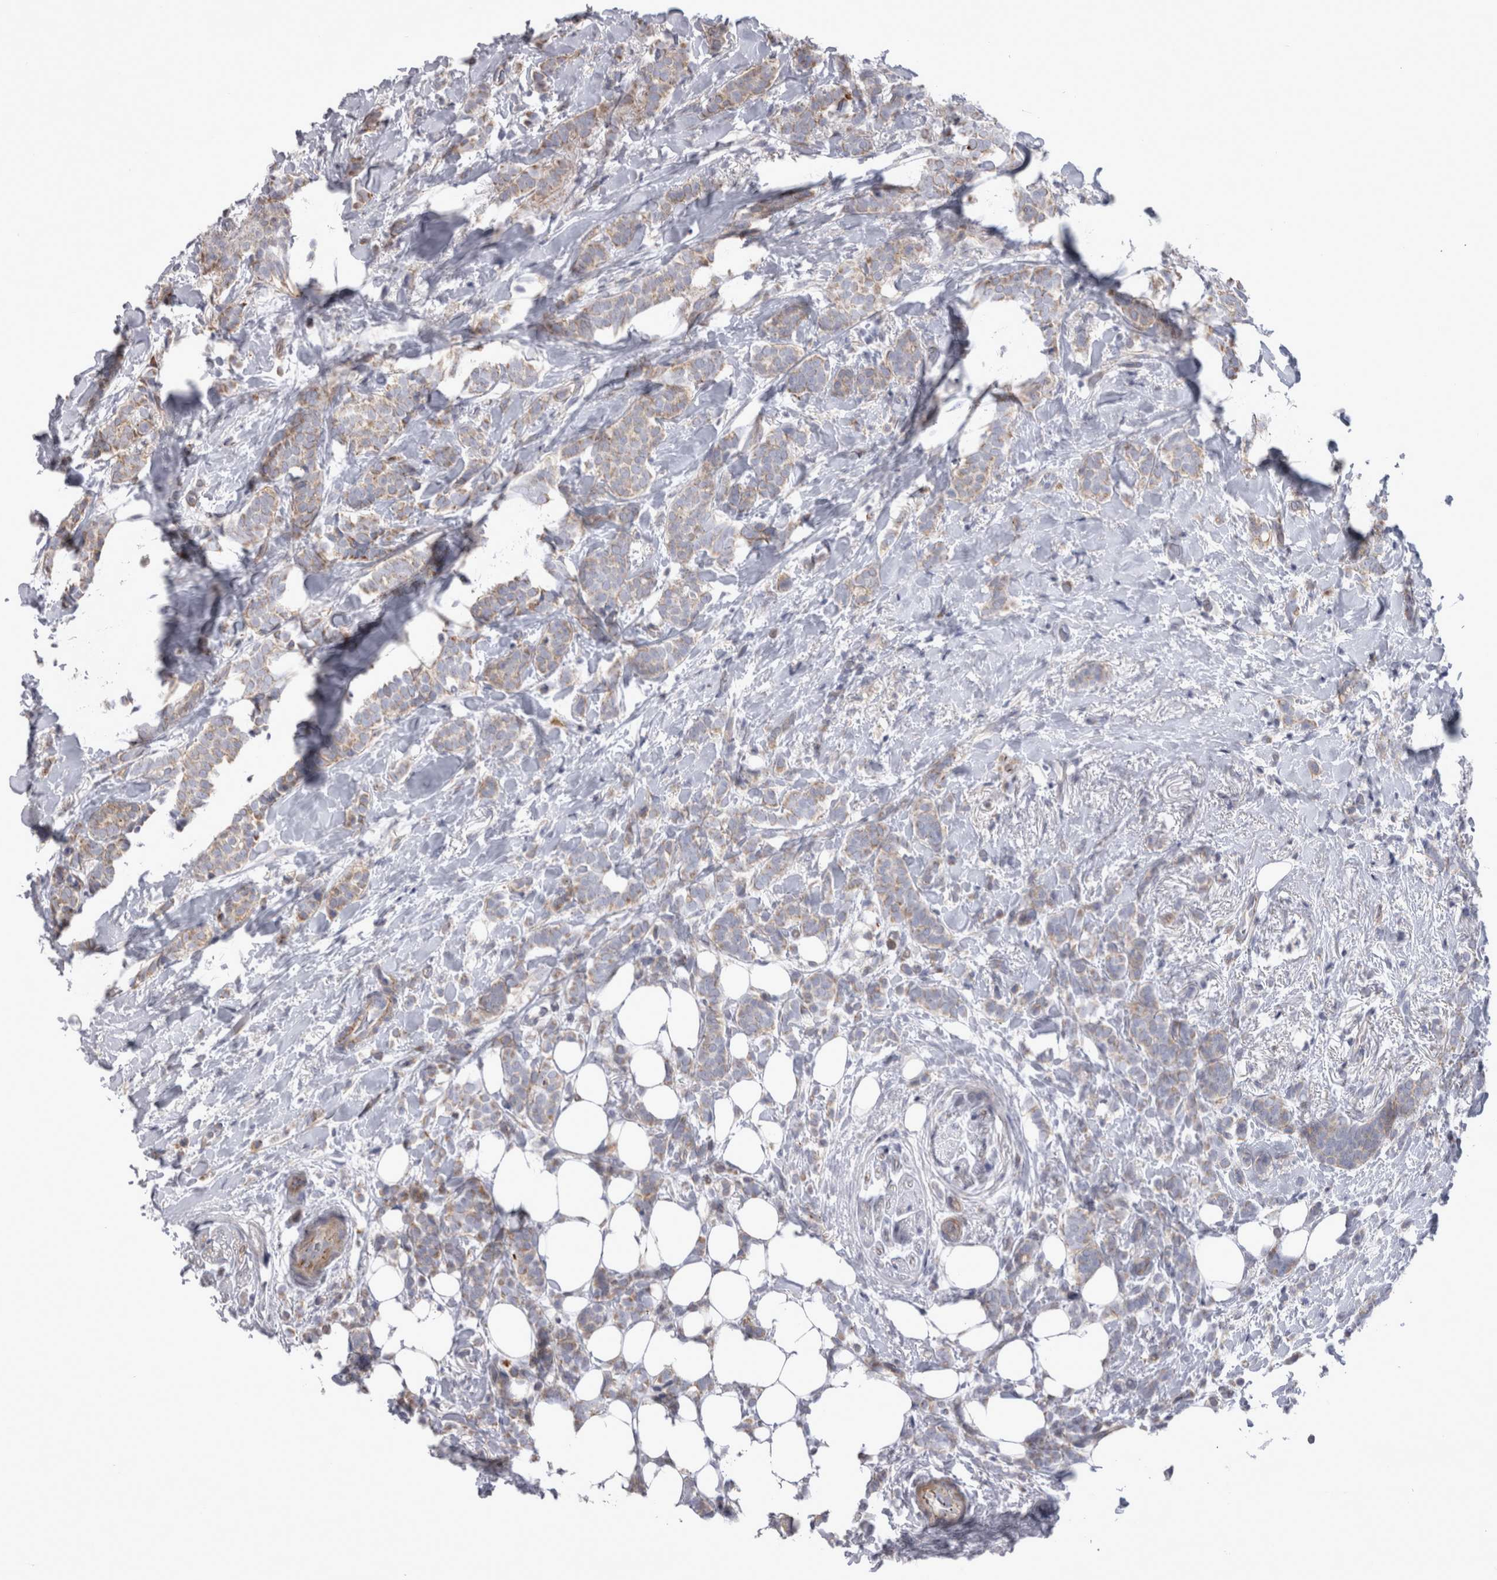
{"staining": {"intensity": "weak", "quantity": ">75%", "location": "cytoplasmic/membranous"}, "tissue": "breast cancer", "cell_type": "Tumor cells", "image_type": "cancer", "snomed": [{"axis": "morphology", "description": "Lobular carcinoma"}, {"axis": "topography", "description": "Breast"}], "caption": "Breast cancer (lobular carcinoma) stained with a brown dye shows weak cytoplasmic/membranous positive staining in about >75% of tumor cells.", "gene": "TSPOAP1", "patient": {"sex": "female", "age": 50}}